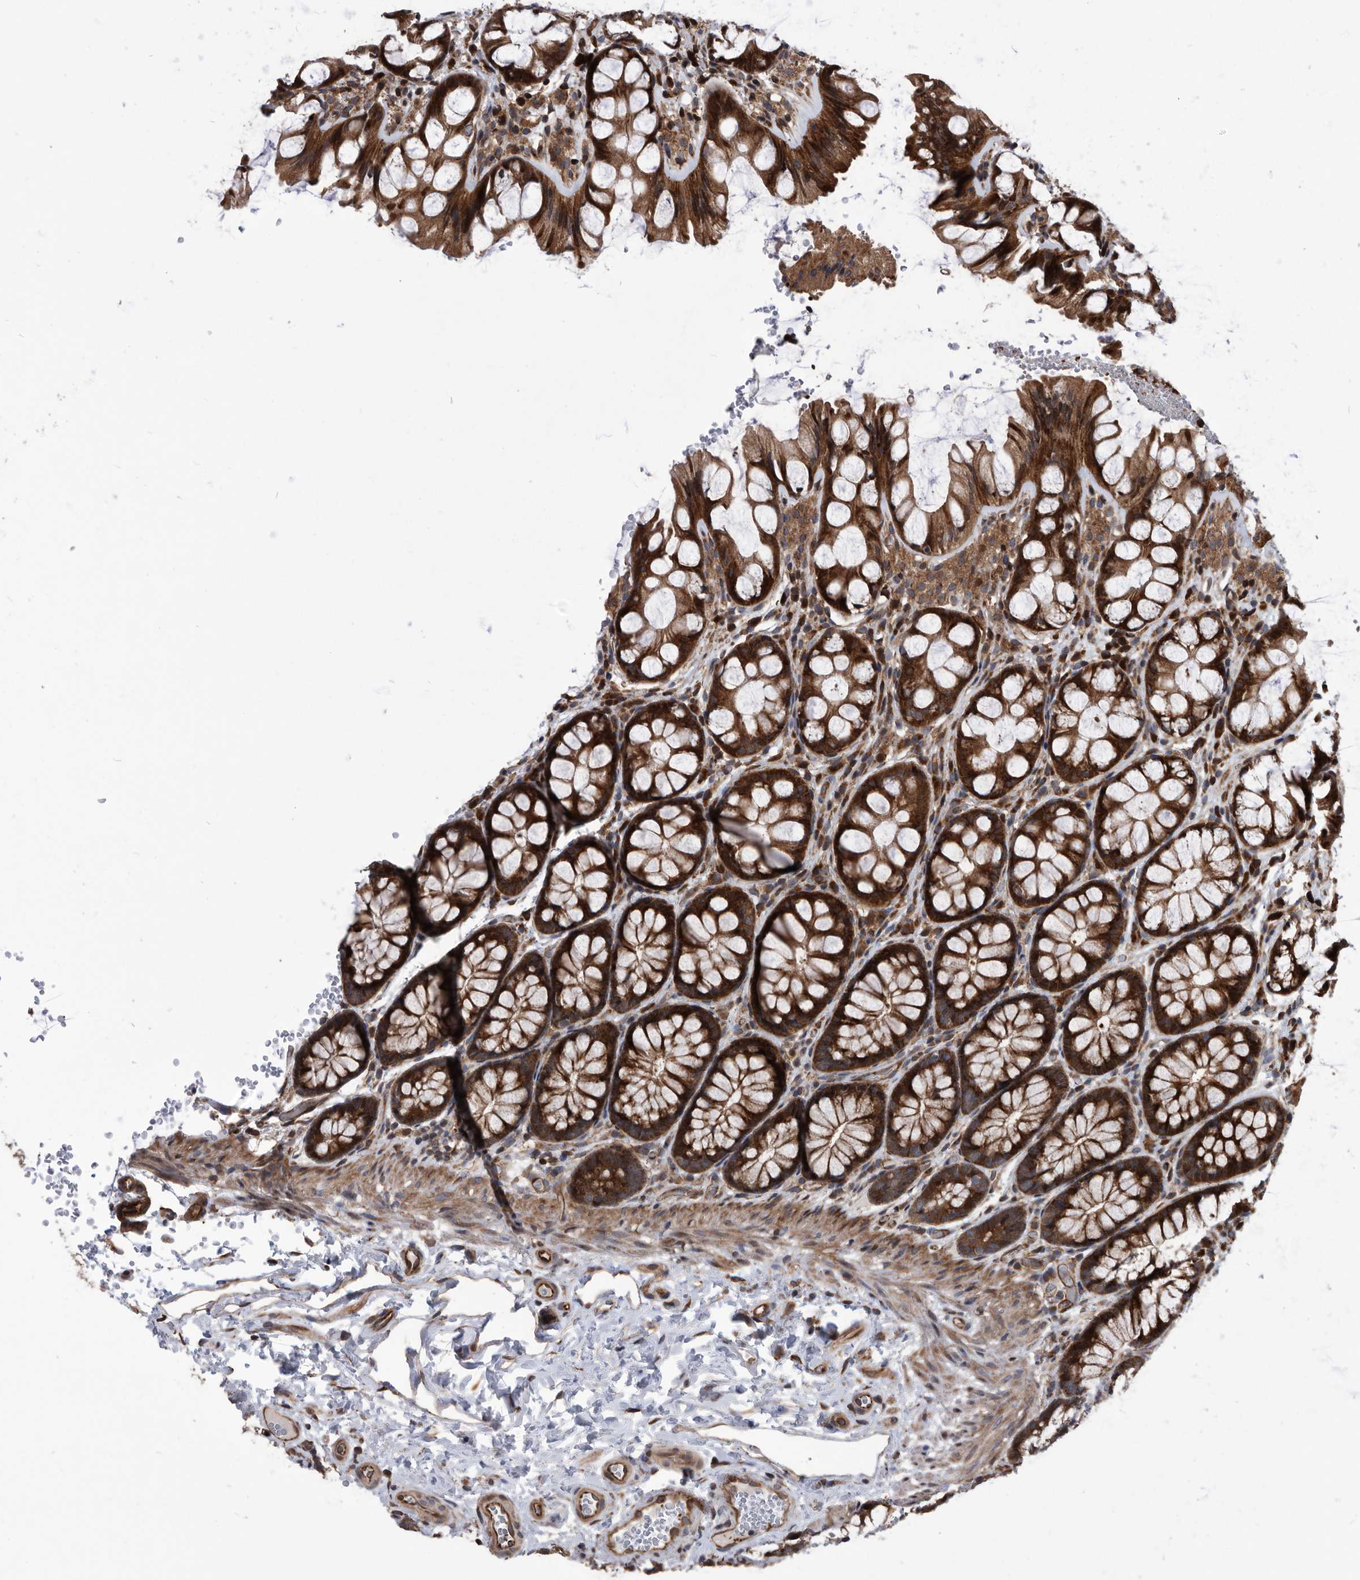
{"staining": {"intensity": "moderate", "quantity": ">75%", "location": "cytoplasmic/membranous"}, "tissue": "colon", "cell_type": "Endothelial cells", "image_type": "normal", "snomed": [{"axis": "morphology", "description": "Normal tissue, NOS"}, {"axis": "topography", "description": "Colon"}], "caption": "Immunohistochemical staining of normal human colon shows >75% levels of moderate cytoplasmic/membranous protein staining in about >75% of endothelial cells. (IHC, brightfield microscopy, high magnification).", "gene": "SERINC2", "patient": {"sex": "male", "age": 47}}